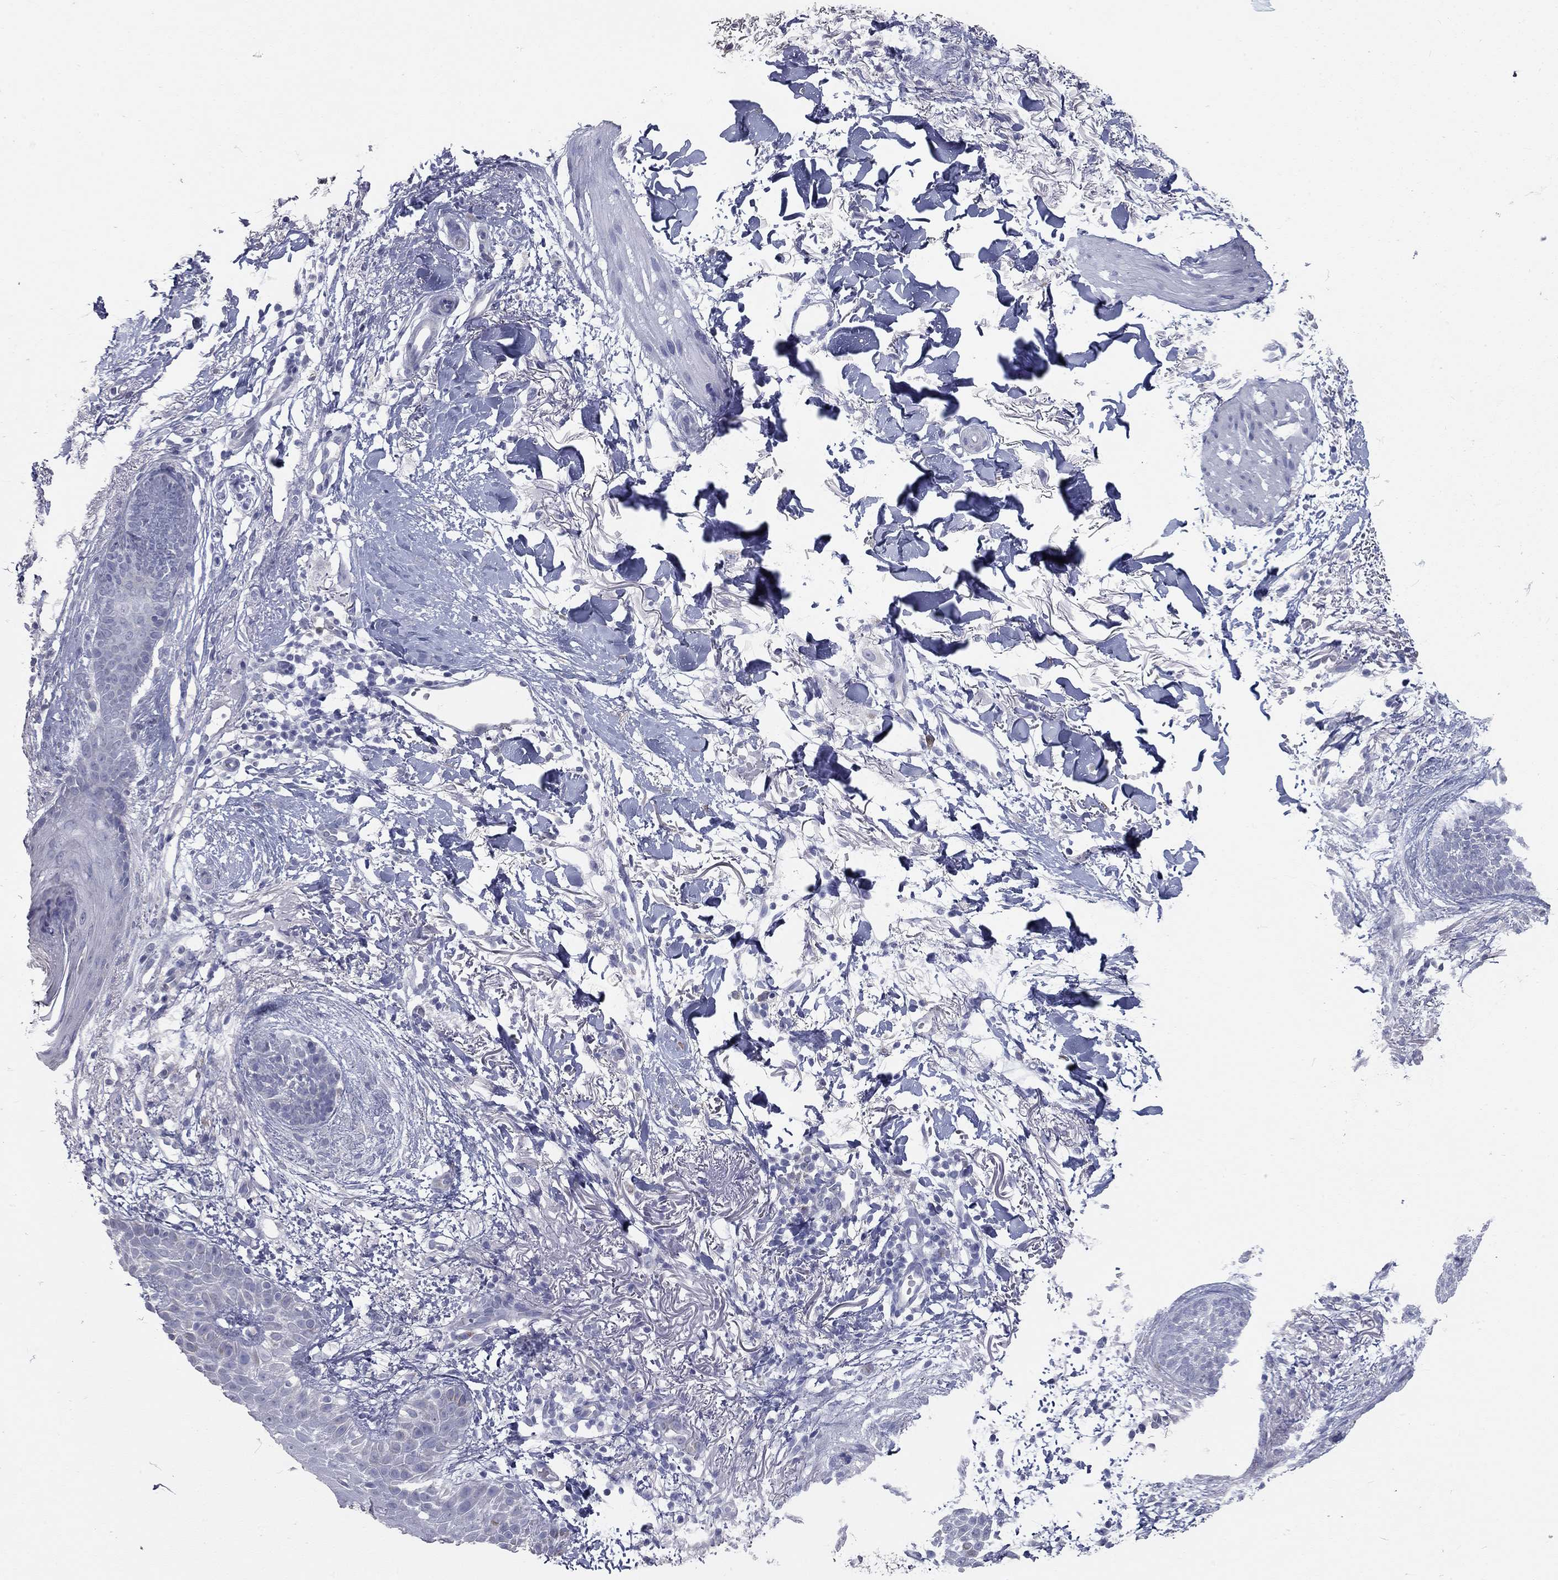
{"staining": {"intensity": "negative", "quantity": "none", "location": "none"}, "tissue": "skin cancer", "cell_type": "Tumor cells", "image_type": "cancer", "snomed": [{"axis": "morphology", "description": "Normal tissue, NOS"}, {"axis": "morphology", "description": "Basal cell carcinoma"}, {"axis": "topography", "description": "Skin"}], "caption": "An IHC image of skin cancer is shown. There is no staining in tumor cells of skin cancer.", "gene": "TAC1", "patient": {"sex": "male", "age": 84}}